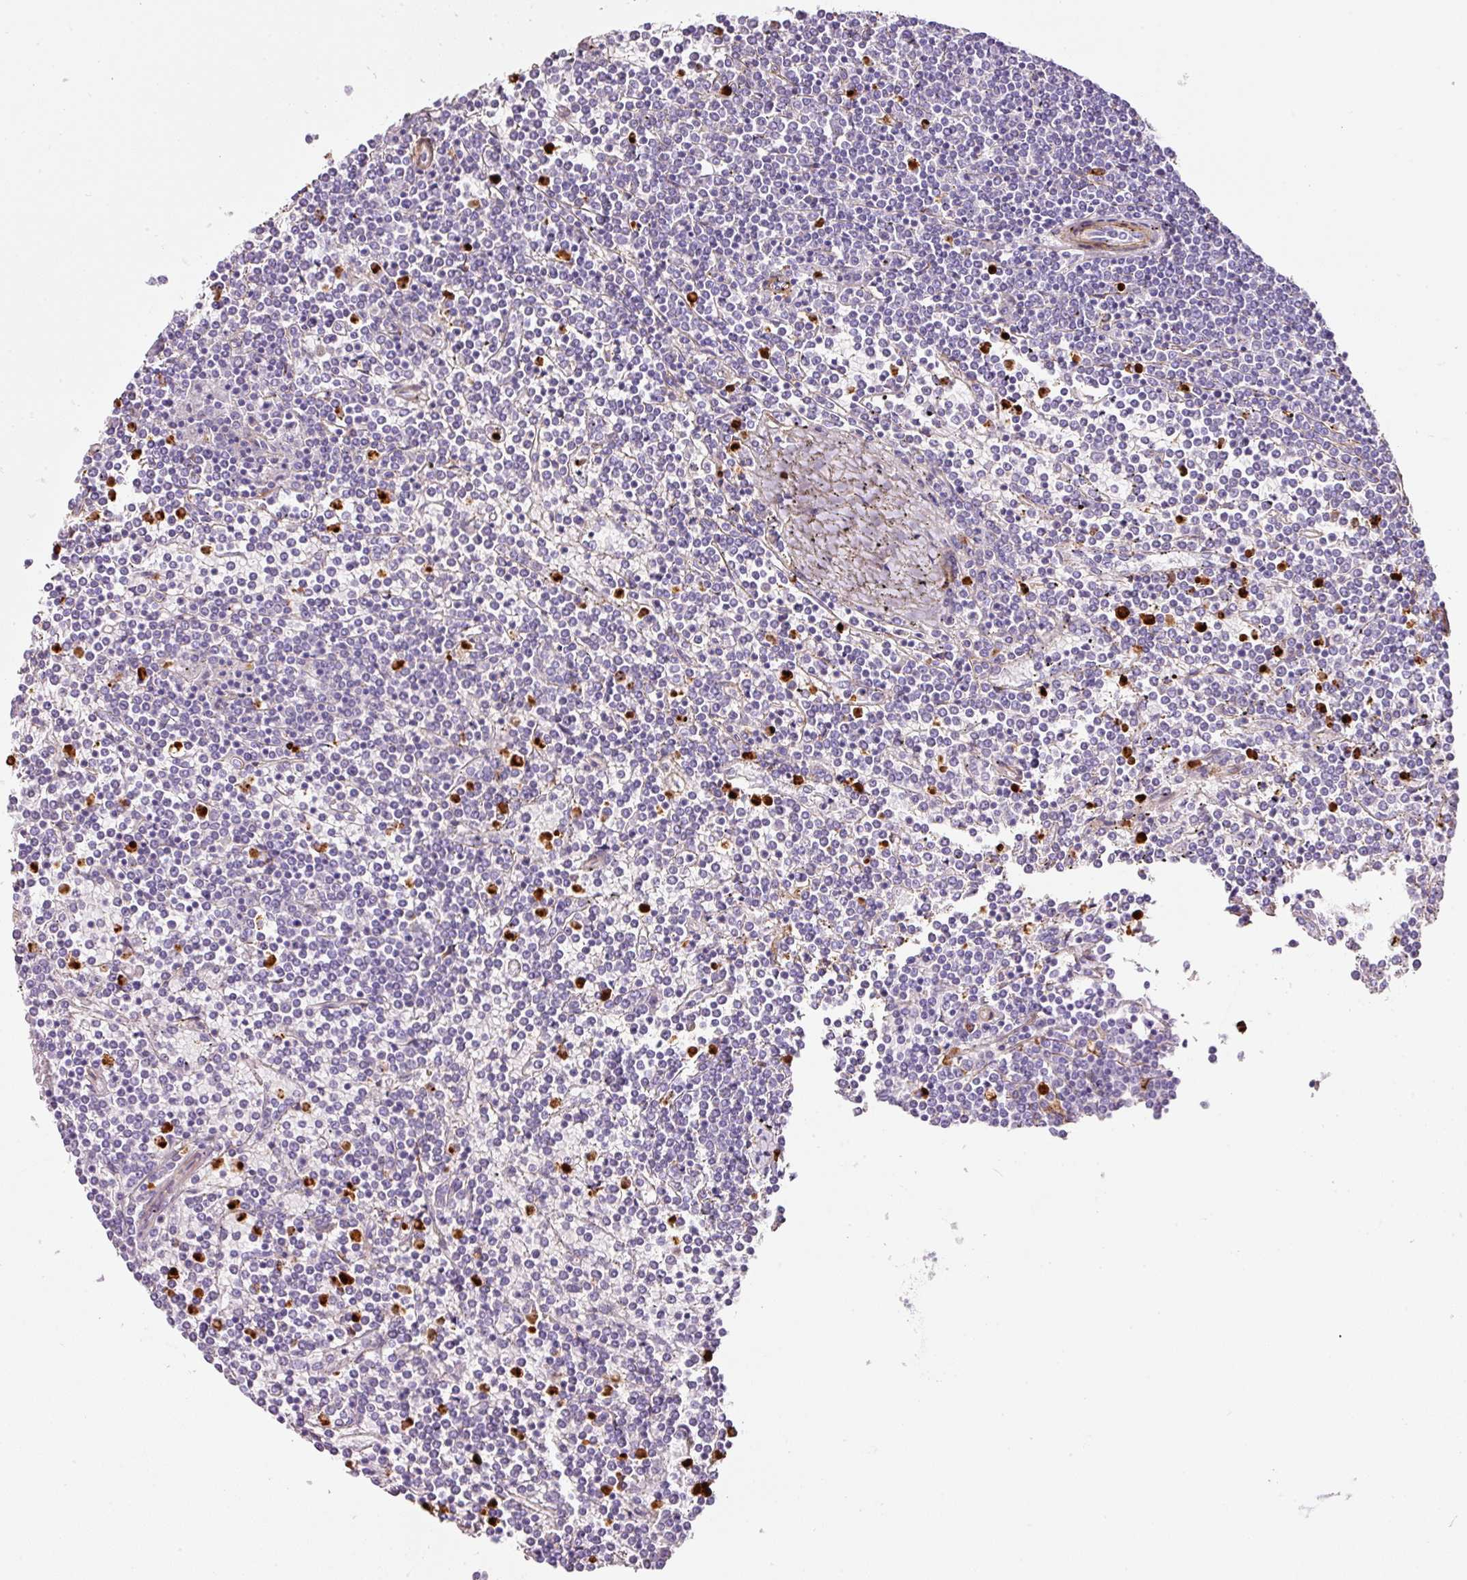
{"staining": {"intensity": "negative", "quantity": "none", "location": "none"}, "tissue": "lymphoma", "cell_type": "Tumor cells", "image_type": "cancer", "snomed": [{"axis": "morphology", "description": "Malignant lymphoma, non-Hodgkin's type, Low grade"}, {"axis": "topography", "description": "Spleen"}], "caption": "Protein analysis of low-grade malignant lymphoma, non-Hodgkin's type displays no significant expression in tumor cells.", "gene": "LOXL4", "patient": {"sex": "female", "age": 19}}